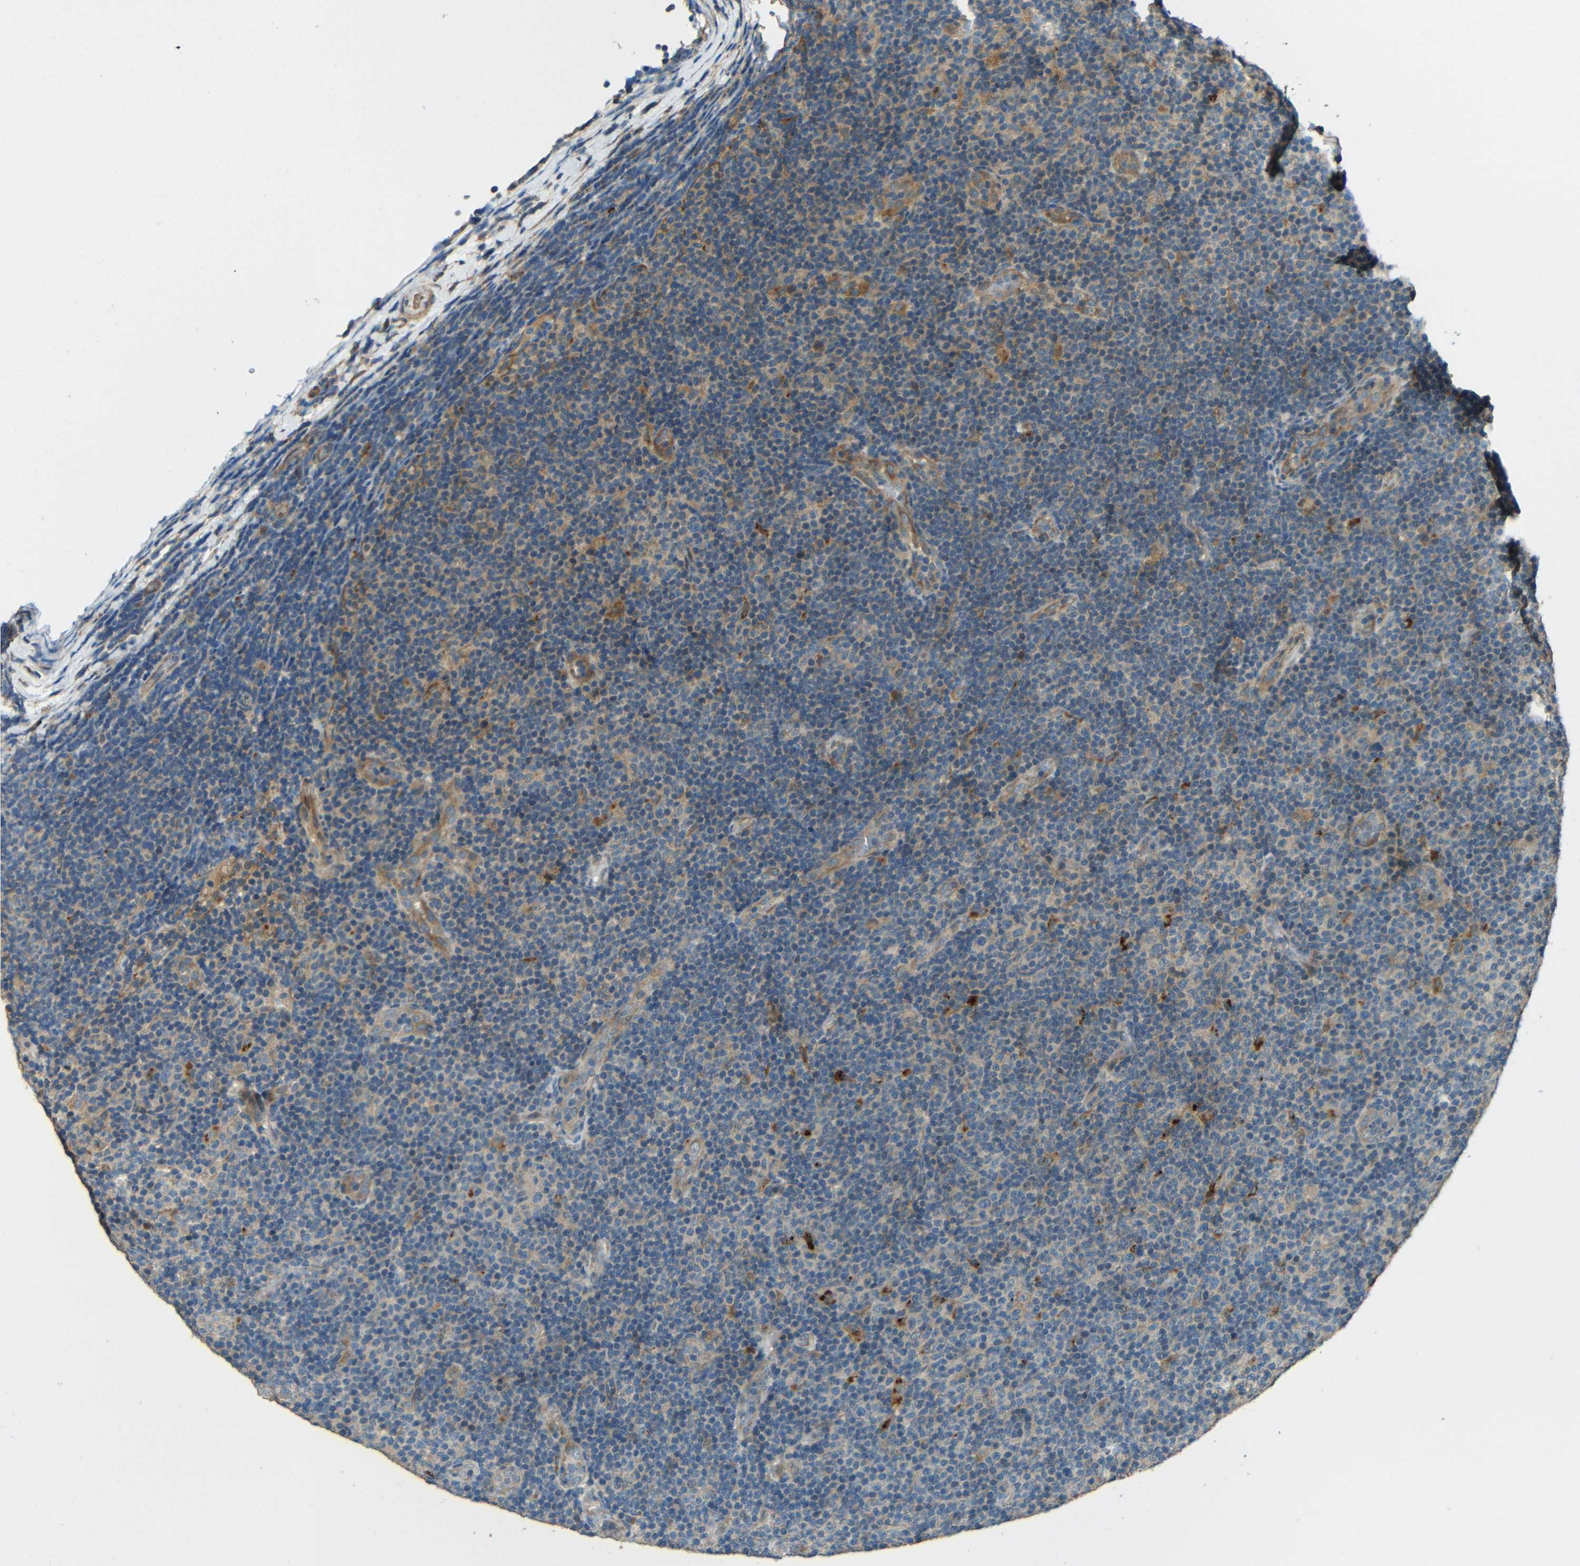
{"staining": {"intensity": "weak", "quantity": "25%-75%", "location": "cytoplasmic/membranous"}, "tissue": "lymphoma", "cell_type": "Tumor cells", "image_type": "cancer", "snomed": [{"axis": "morphology", "description": "Malignant lymphoma, non-Hodgkin's type, Low grade"}, {"axis": "topography", "description": "Lymph node"}], "caption": "IHC of human malignant lymphoma, non-Hodgkin's type (low-grade) reveals low levels of weak cytoplasmic/membranous staining in approximately 25%-75% of tumor cells.", "gene": "ACACA", "patient": {"sex": "male", "age": 83}}